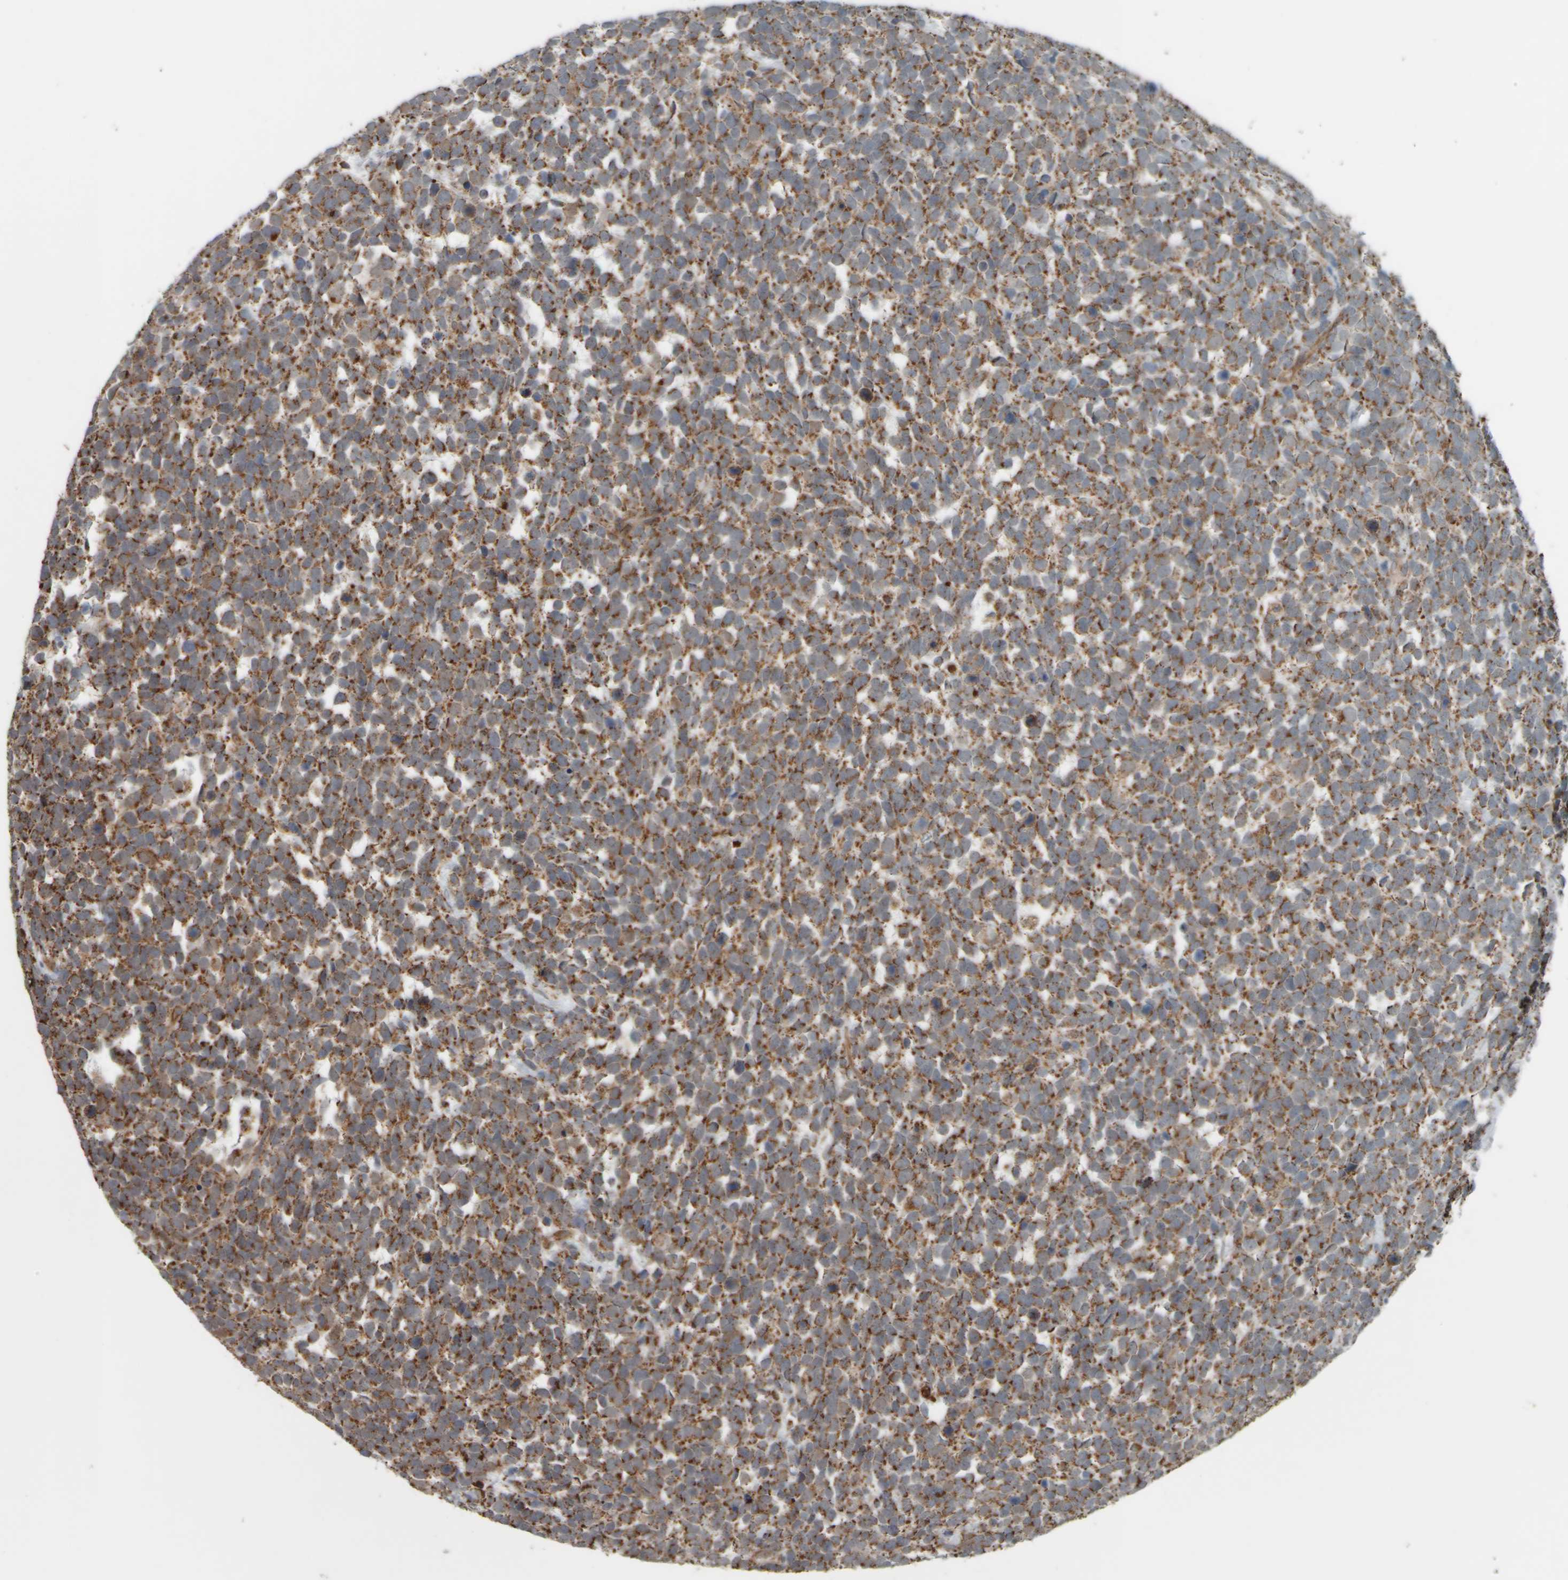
{"staining": {"intensity": "strong", "quantity": ">75%", "location": "cytoplasmic/membranous"}, "tissue": "urothelial cancer", "cell_type": "Tumor cells", "image_type": "cancer", "snomed": [{"axis": "morphology", "description": "Urothelial carcinoma, High grade"}, {"axis": "topography", "description": "Urinary bladder"}], "caption": "Protein expression analysis of high-grade urothelial carcinoma displays strong cytoplasmic/membranous expression in about >75% of tumor cells.", "gene": "APBB2", "patient": {"sex": "female", "age": 82}}